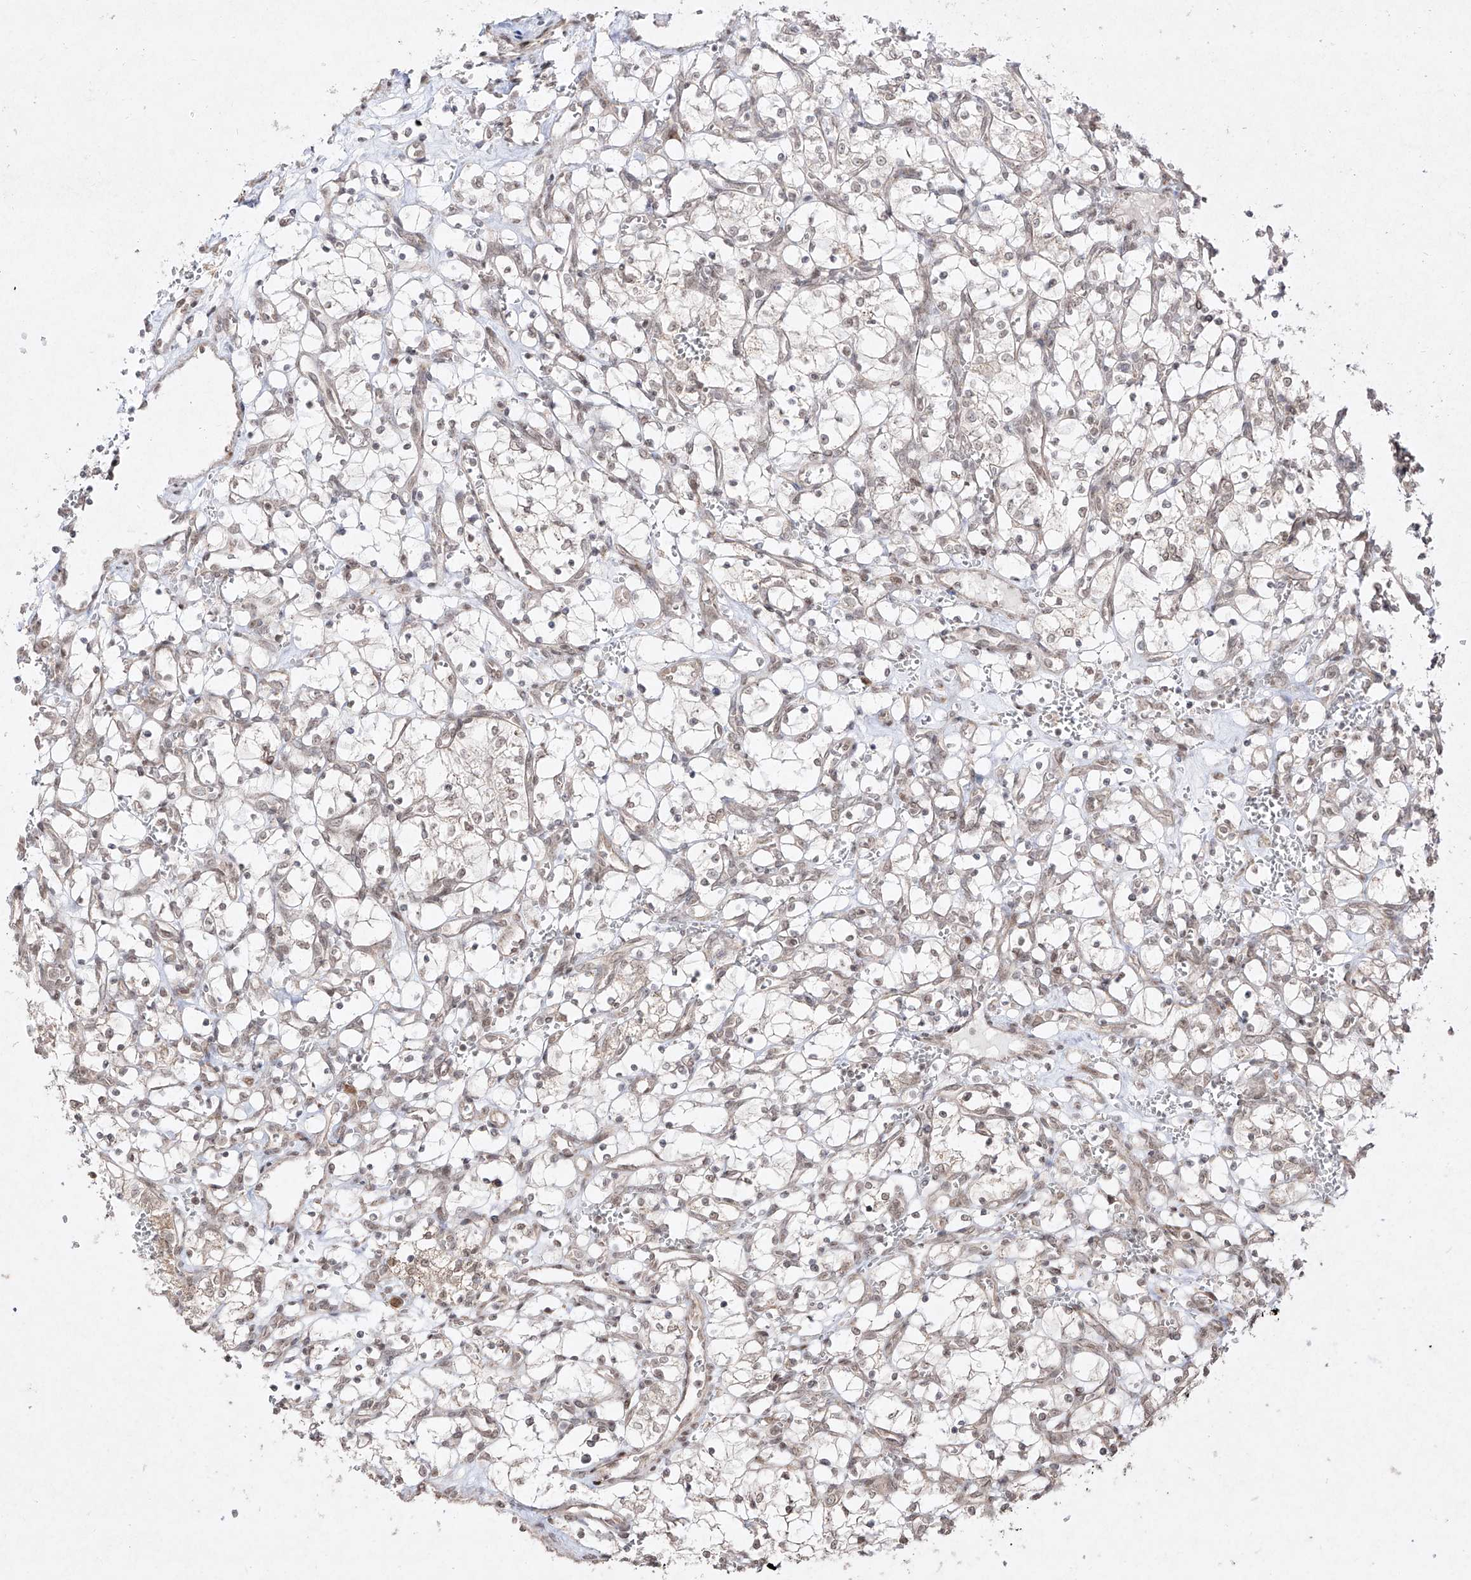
{"staining": {"intensity": "weak", "quantity": "<25%", "location": "nuclear"}, "tissue": "renal cancer", "cell_type": "Tumor cells", "image_type": "cancer", "snomed": [{"axis": "morphology", "description": "Adenocarcinoma, NOS"}, {"axis": "topography", "description": "Kidney"}], "caption": "Tumor cells are negative for brown protein staining in adenocarcinoma (renal).", "gene": "SNRNP27", "patient": {"sex": "female", "age": 69}}